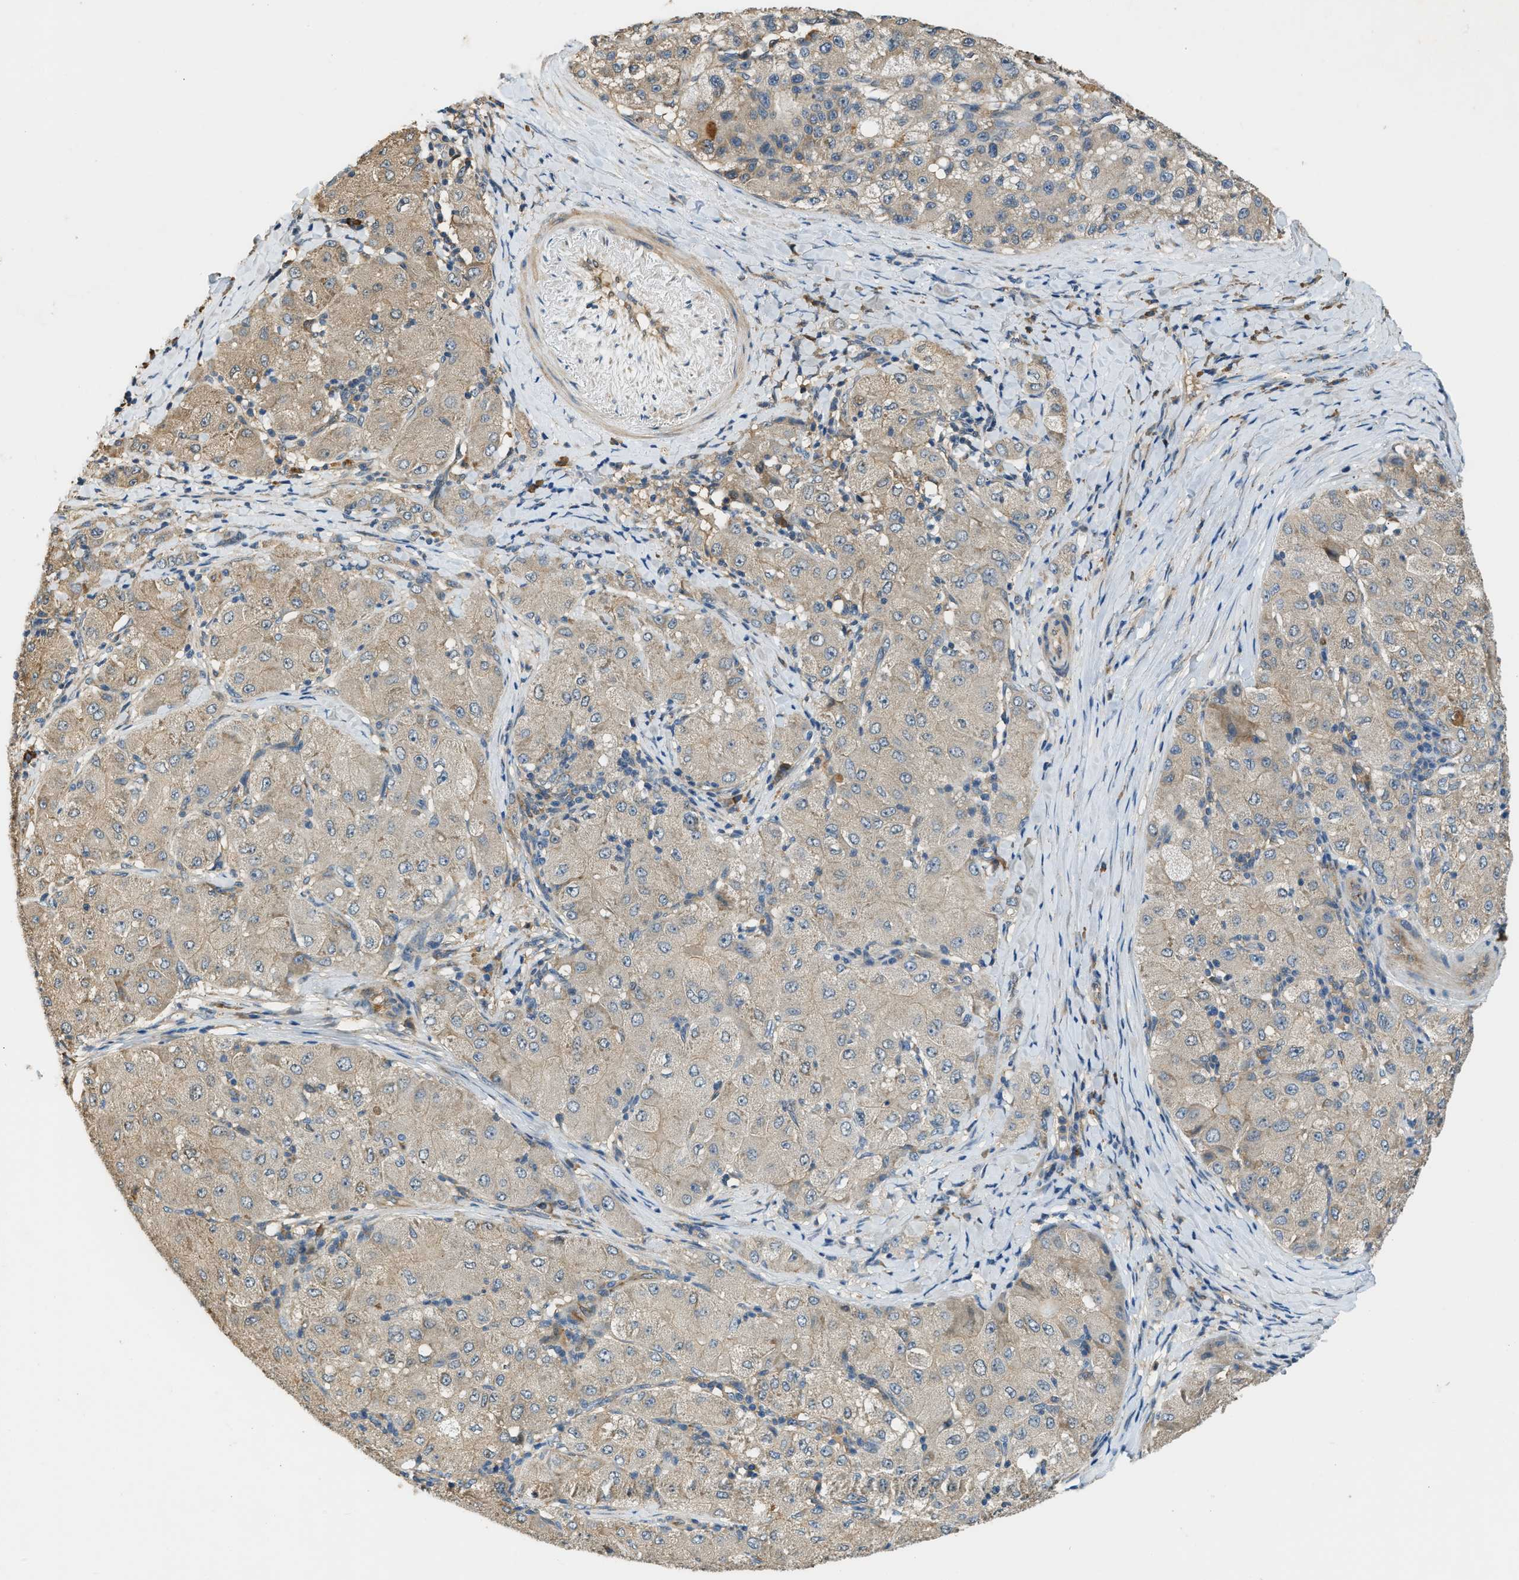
{"staining": {"intensity": "weak", "quantity": ">75%", "location": "cytoplasmic/membranous"}, "tissue": "liver cancer", "cell_type": "Tumor cells", "image_type": "cancer", "snomed": [{"axis": "morphology", "description": "Carcinoma, Hepatocellular, NOS"}, {"axis": "topography", "description": "Liver"}], "caption": "Immunohistochemical staining of hepatocellular carcinoma (liver) displays low levels of weak cytoplasmic/membranous staining in about >75% of tumor cells.", "gene": "CFLAR", "patient": {"sex": "male", "age": 80}}